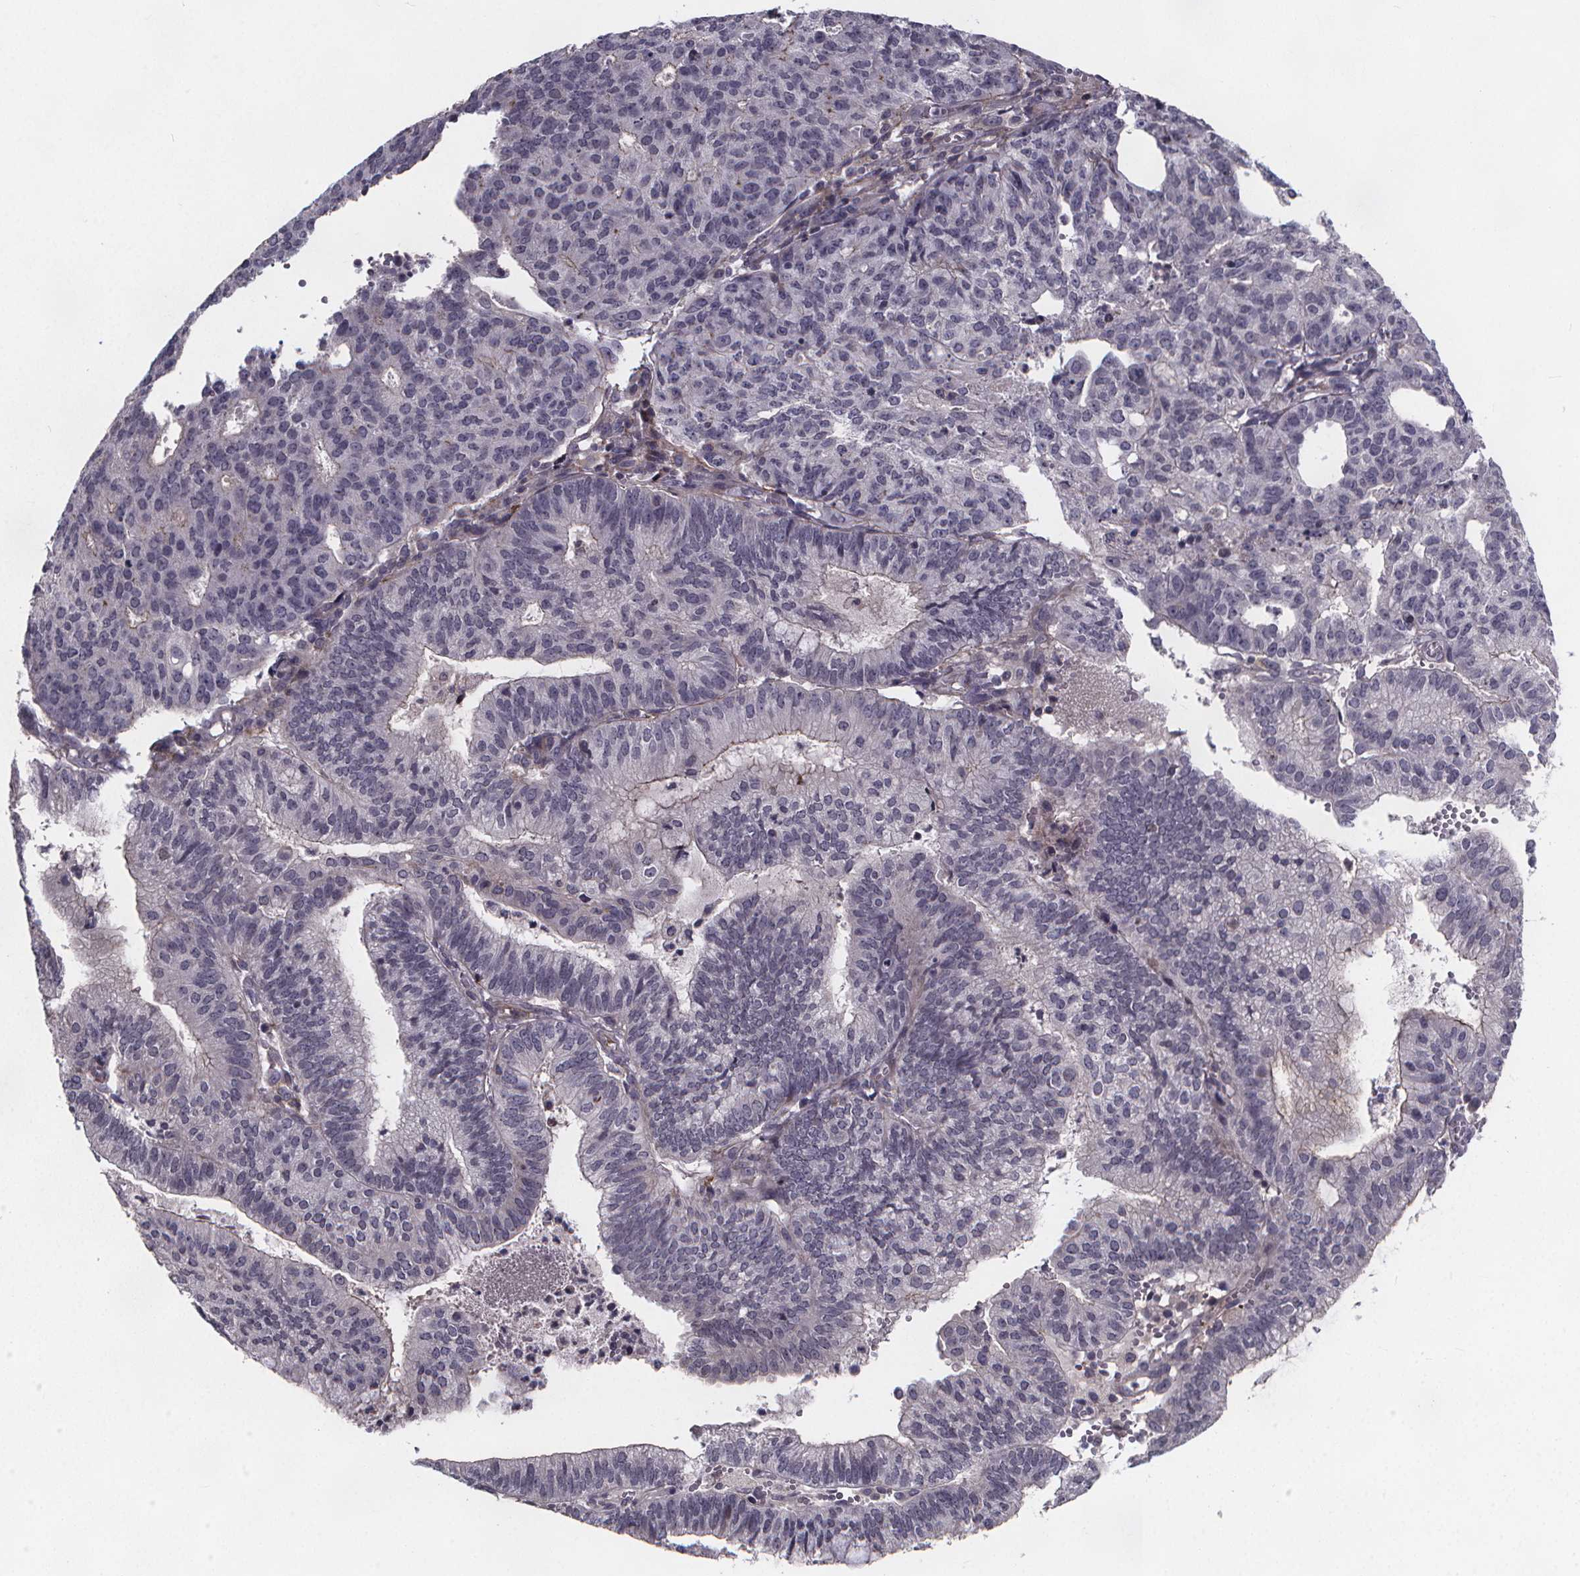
{"staining": {"intensity": "negative", "quantity": "none", "location": "none"}, "tissue": "endometrial cancer", "cell_type": "Tumor cells", "image_type": "cancer", "snomed": [{"axis": "morphology", "description": "Adenocarcinoma, NOS"}, {"axis": "topography", "description": "Endometrium"}], "caption": "High magnification brightfield microscopy of endometrial adenocarcinoma stained with DAB (3,3'-diaminobenzidine) (brown) and counterstained with hematoxylin (blue): tumor cells show no significant expression.", "gene": "FBXW2", "patient": {"sex": "female", "age": 82}}